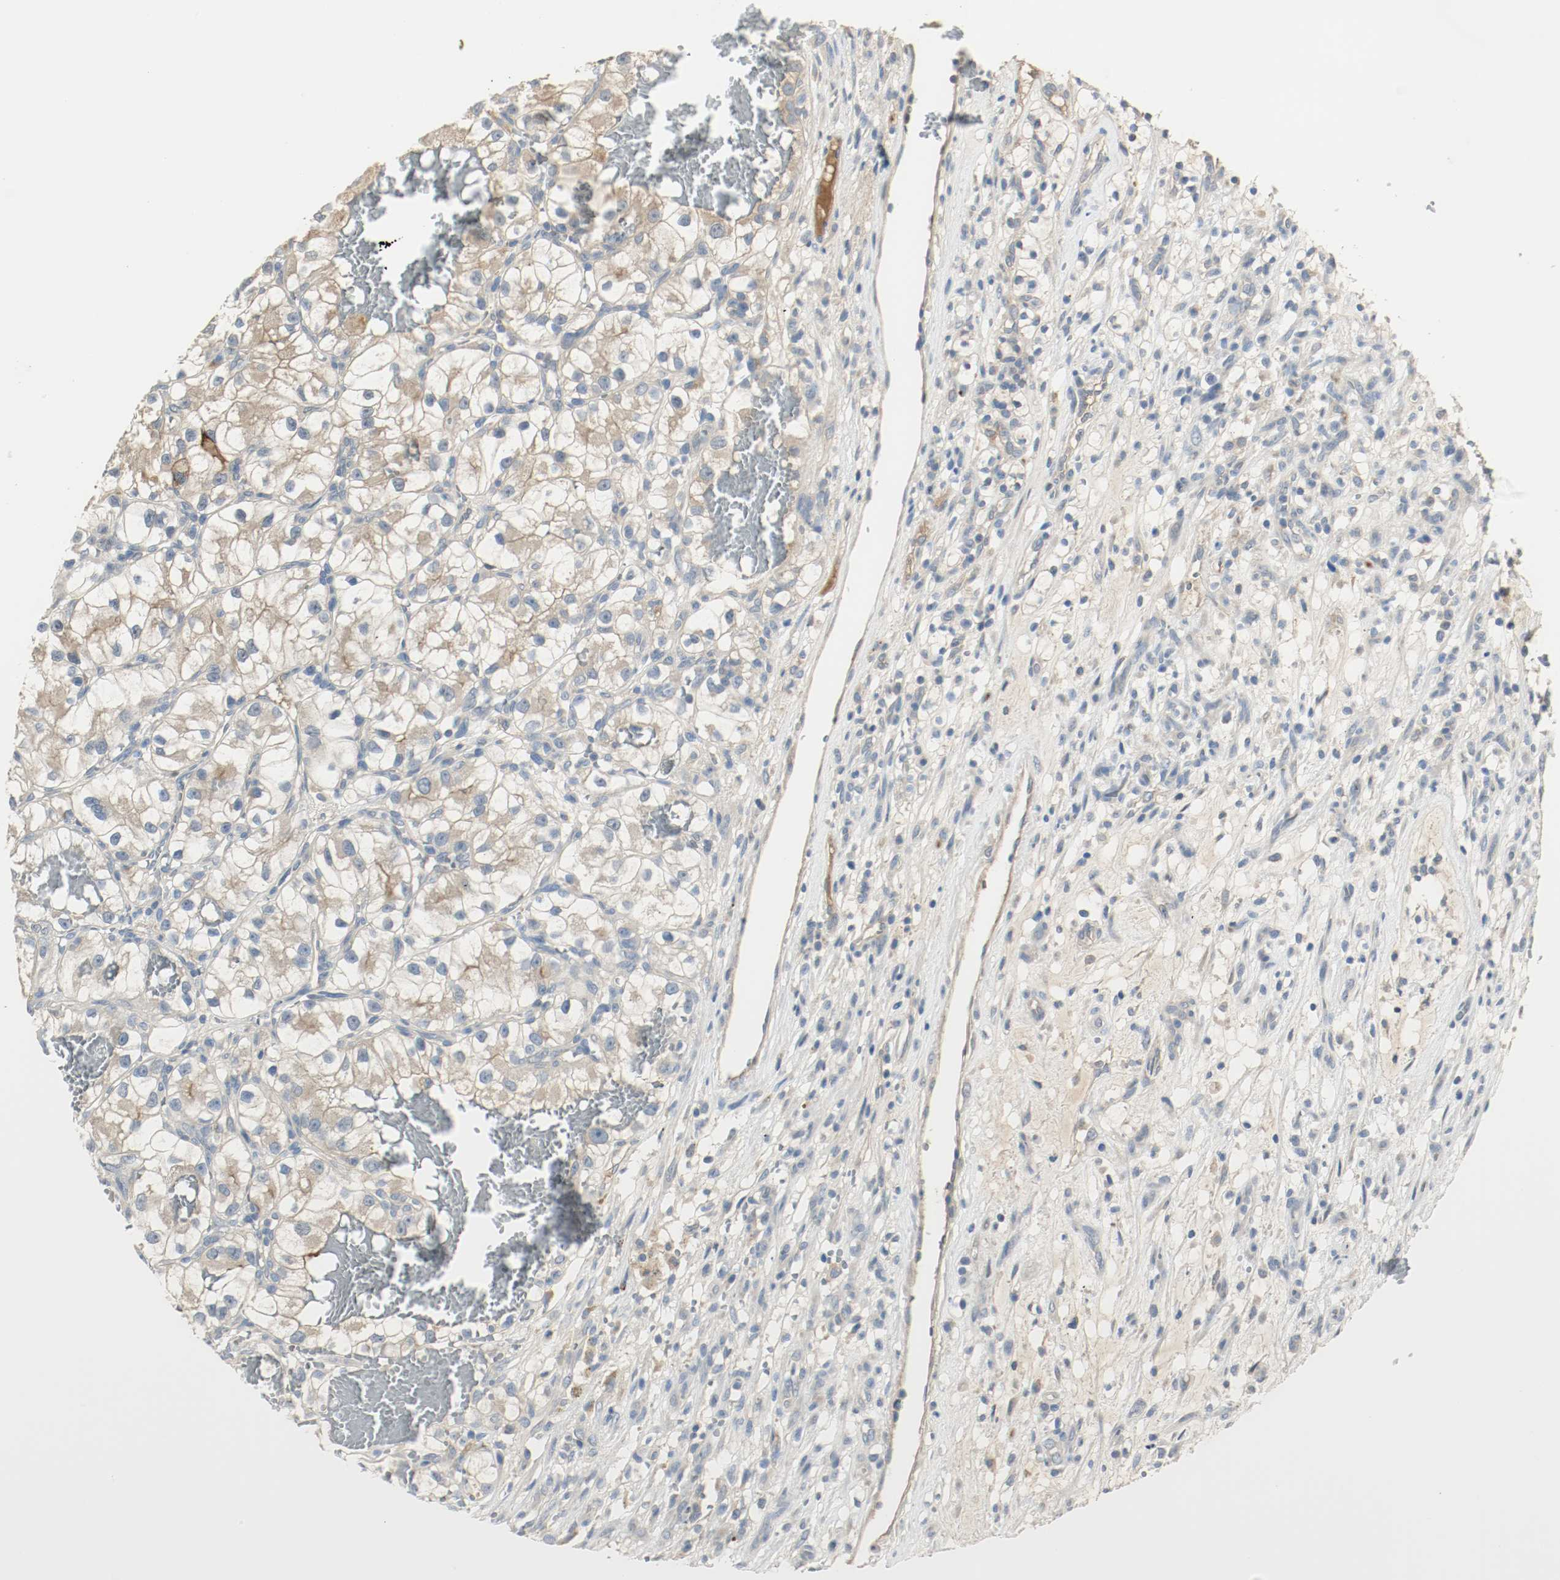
{"staining": {"intensity": "weak", "quantity": "25%-75%", "location": "cytoplasmic/membranous"}, "tissue": "renal cancer", "cell_type": "Tumor cells", "image_type": "cancer", "snomed": [{"axis": "morphology", "description": "Adenocarcinoma, NOS"}, {"axis": "topography", "description": "Kidney"}], "caption": "Immunohistochemical staining of adenocarcinoma (renal) demonstrates low levels of weak cytoplasmic/membranous expression in about 25%-75% of tumor cells. Ihc stains the protein in brown and the nuclei are stained blue.", "gene": "MELTF", "patient": {"sex": "female", "age": 57}}